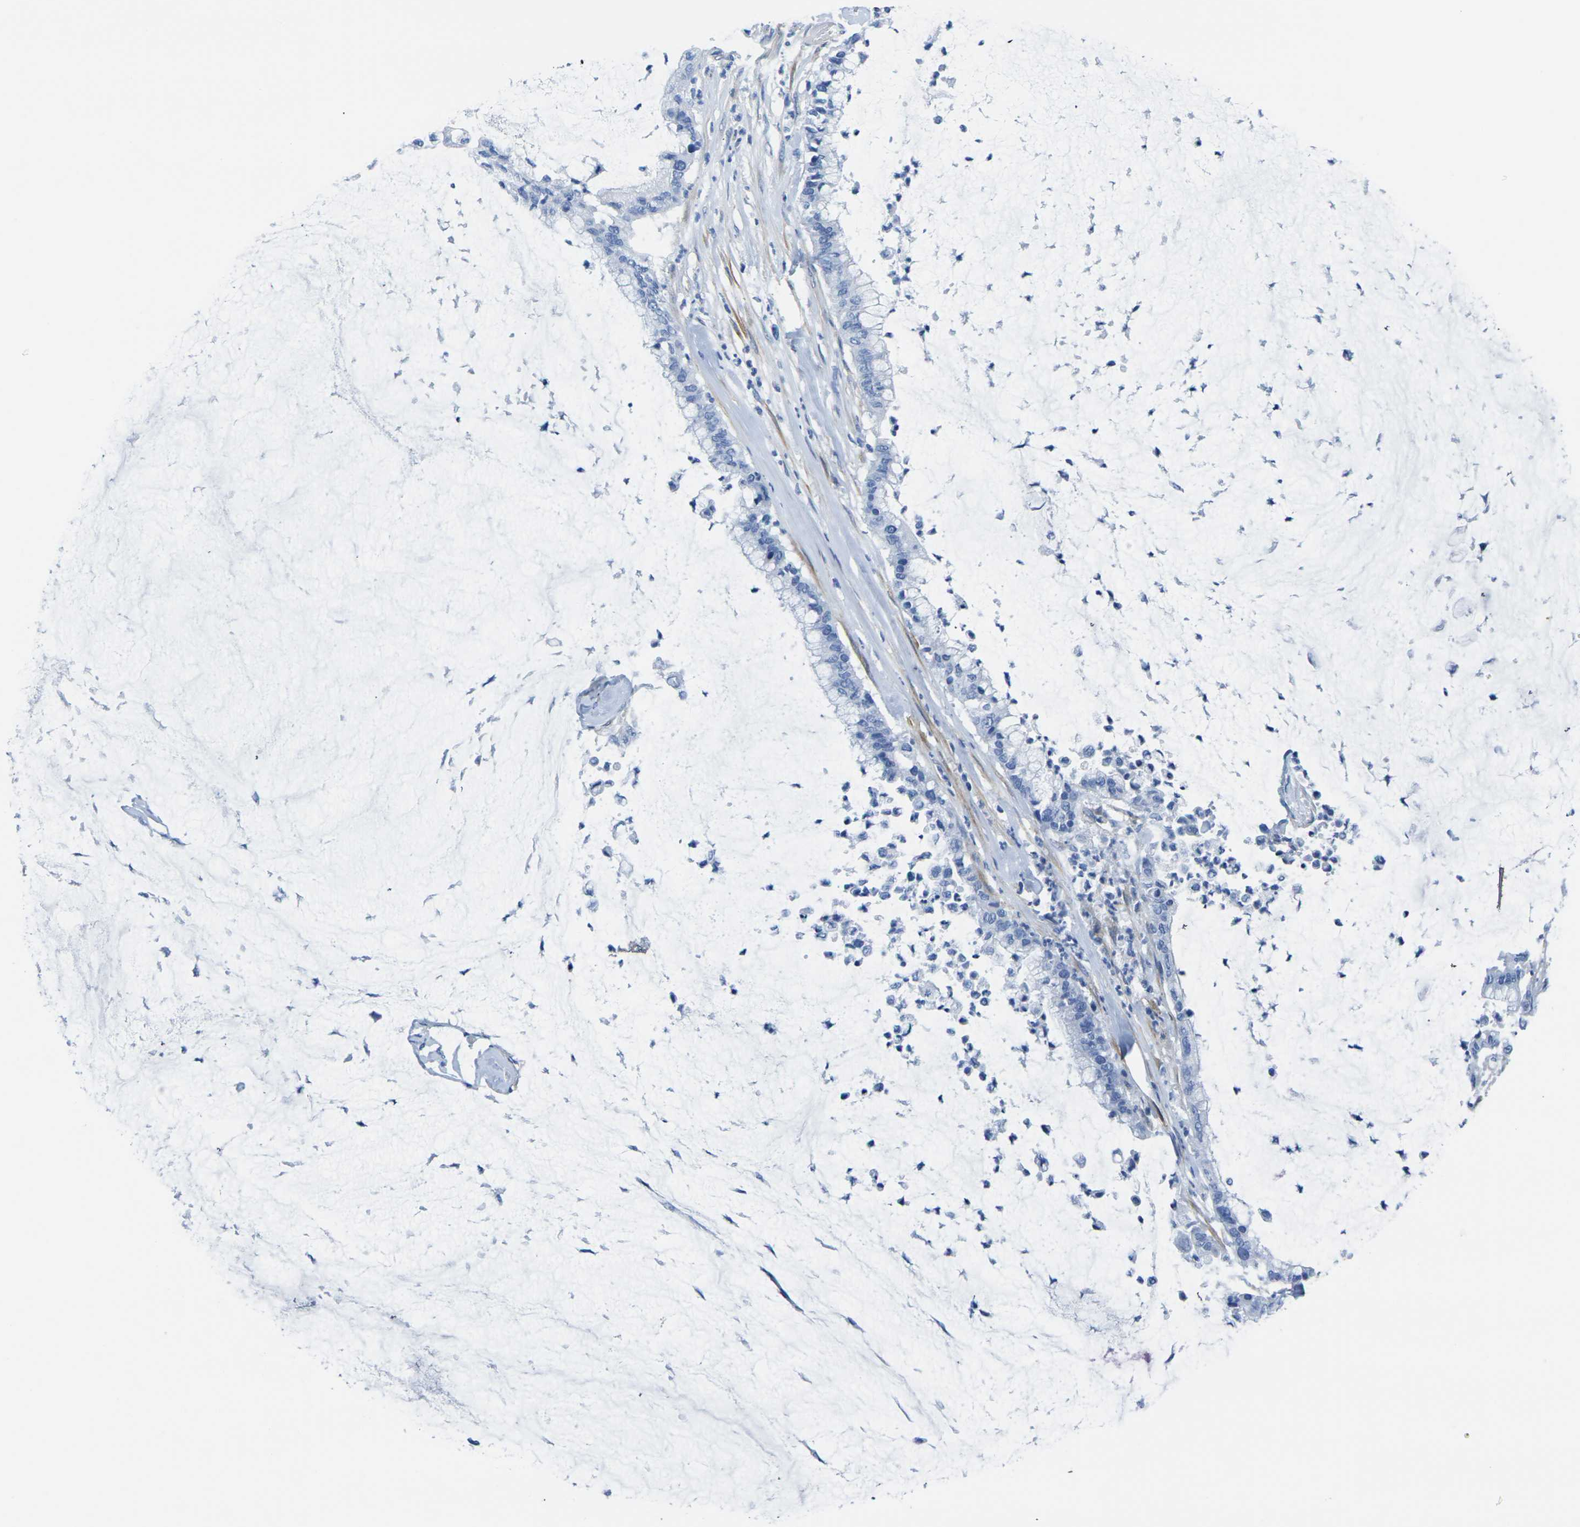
{"staining": {"intensity": "negative", "quantity": "none", "location": "none"}, "tissue": "pancreatic cancer", "cell_type": "Tumor cells", "image_type": "cancer", "snomed": [{"axis": "morphology", "description": "Adenocarcinoma, NOS"}, {"axis": "topography", "description": "Pancreas"}], "caption": "A high-resolution image shows IHC staining of pancreatic adenocarcinoma, which reveals no significant expression in tumor cells. (Brightfield microscopy of DAB immunohistochemistry at high magnification).", "gene": "CNN1", "patient": {"sex": "male", "age": 41}}